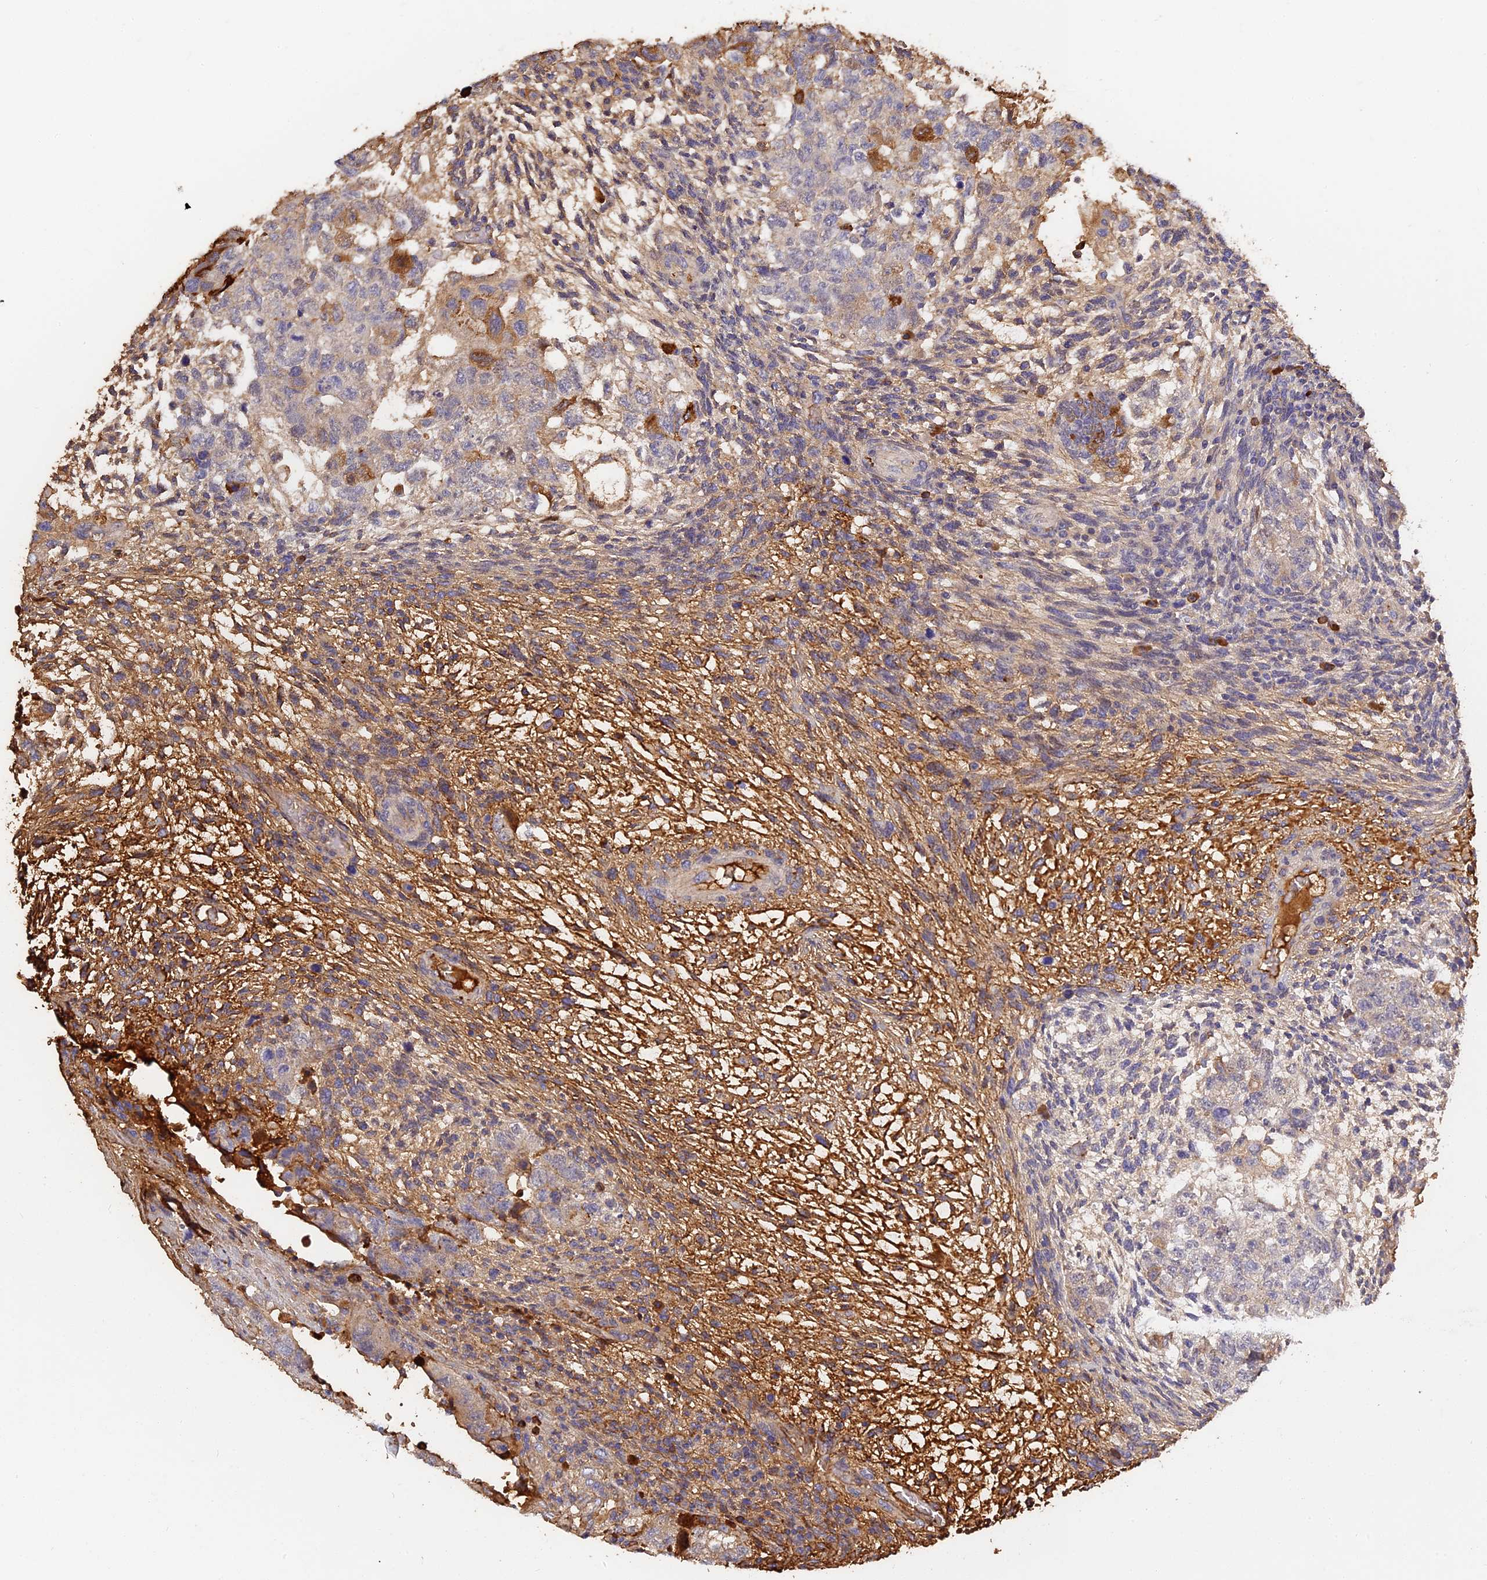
{"staining": {"intensity": "moderate", "quantity": "<25%", "location": "cytoplasmic/membranous"}, "tissue": "testis cancer", "cell_type": "Tumor cells", "image_type": "cancer", "snomed": [{"axis": "morphology", "description": "Normal tissue, NOS"}, {"axis": "morphology", "description": "Carcinoma, Embryonal, NOS"}, {"axis": "topography", "description": "Testis"}], "caption": "High-magnification brightfield microscopy of embryonal carcinoma (testis) stained with DAB (3,3'-diaminobenzidine) (brown) and counterstained with hematoxylin (blue). tumor cells exhibit moderate cytoplasmic/membranous positivity is identified in about<25% of cells.", "gene": "PZP", "patient": {"sex": "male", "age": 36}}